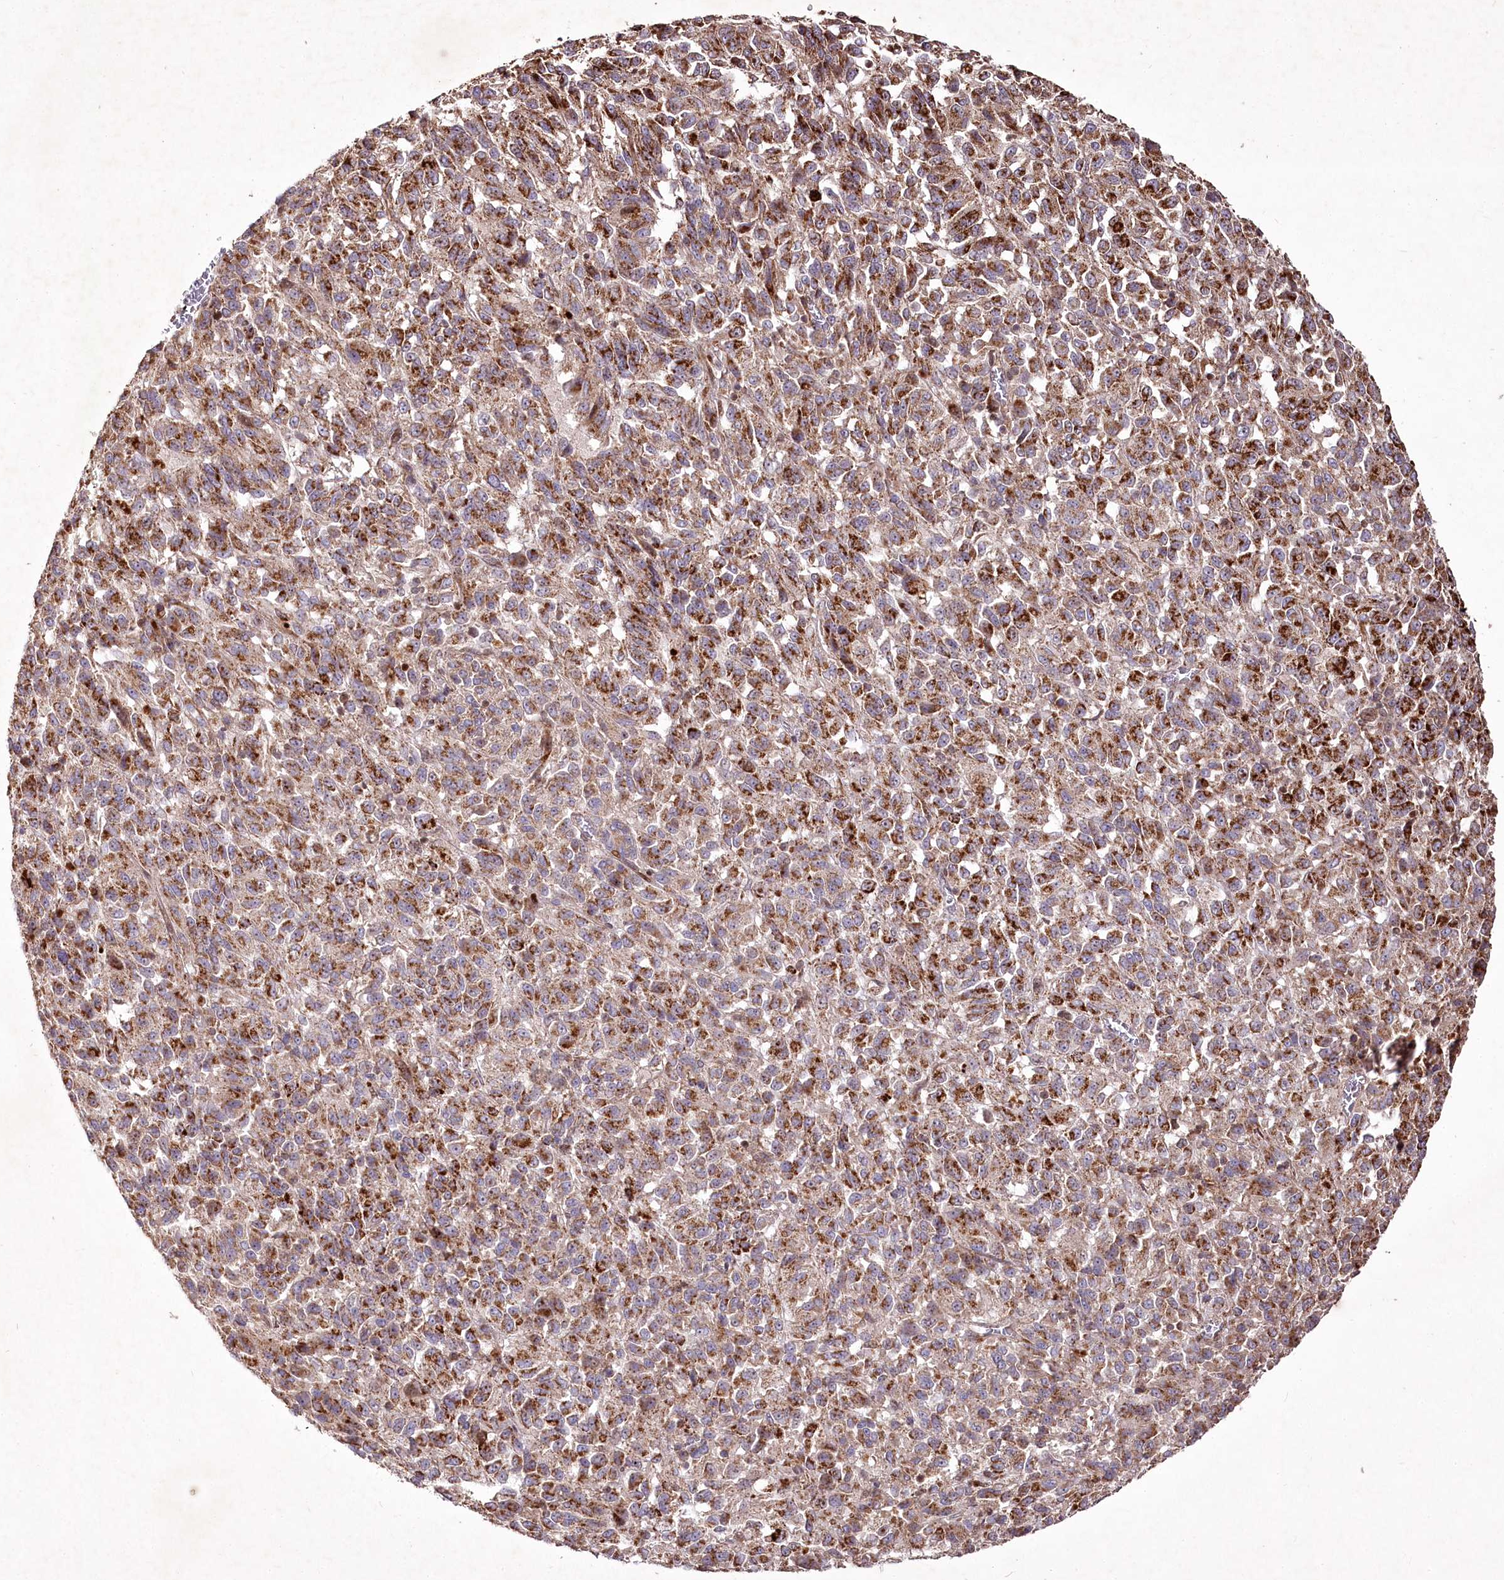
{"staining": {"intensity": "strong", "quantity": "25%-75%", "location": "cytoplasmic/membranous"}, "tissue": "melanoma", "cell_type": "Tumor cells", "image_type": "cancer", "snomed": [{"axis": "morphology", "description": "Malignant melanoma, Metastatic site"}, {"axis": "topography", "description": "Lung"}], "caption": "IHC (DAB) staining of melanoma exhibits strong cytoplasmic/membranous protein expression in approximately 25%-75% of tumor cells.", "gene": "PSTK", "patient": {"sex": "male", "age": 64}}